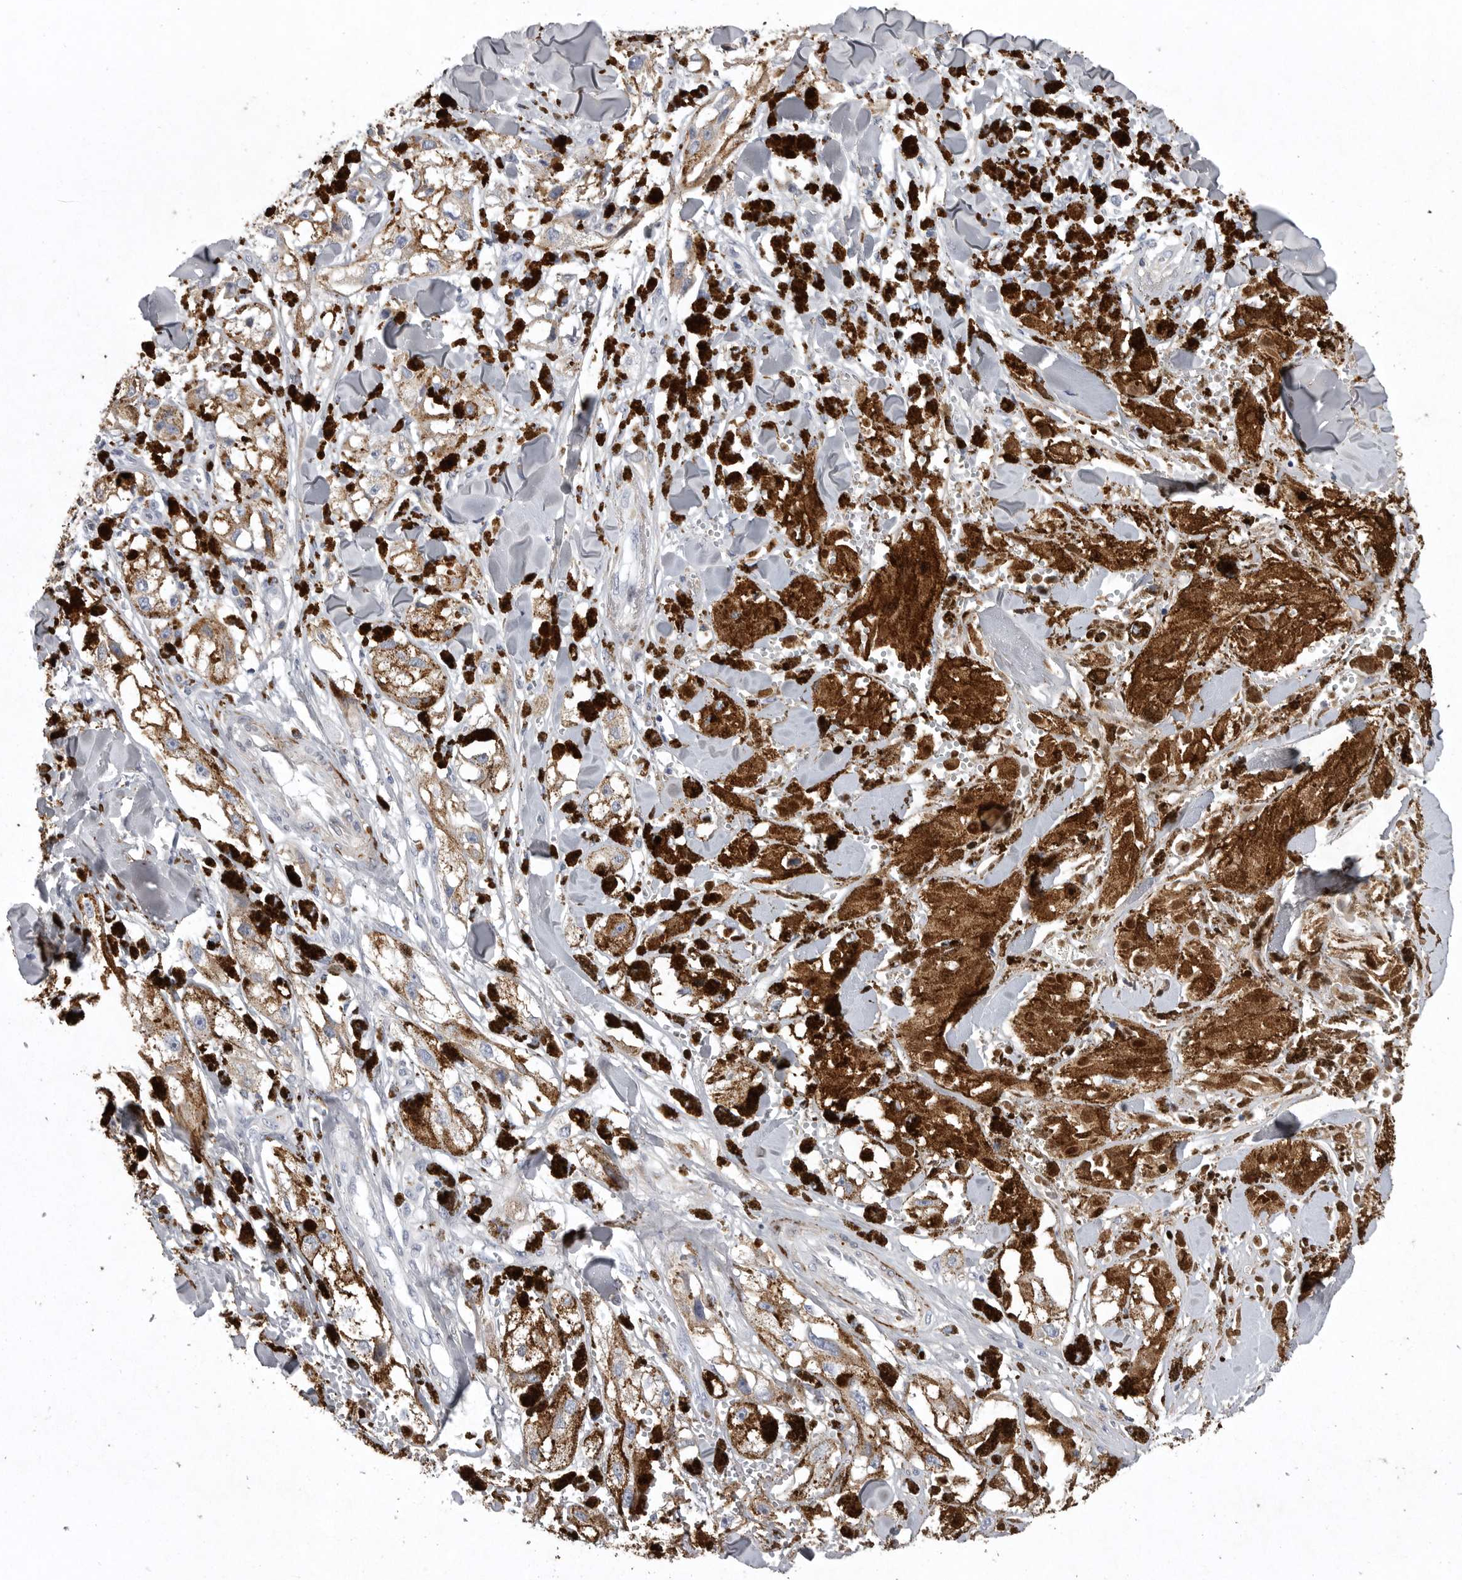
{"staining": {"intensity": "negative", "quantity": "none", "location": "none"}, "tissue": "melanoma", "cell_type": "Tumor cells", "image_type": "cancer", "snomed": [{"axis": "morphology", "description": "Malignant melanoma, NOS"}, {"axis": "topography", "description": "Skin"}], "caption": "DAB immunohistochemical staining of malignant melanoma reveals no significant positivity in tumor cells.", "gene": "CRP", "patient": {"sex": "male", "age": 88}}